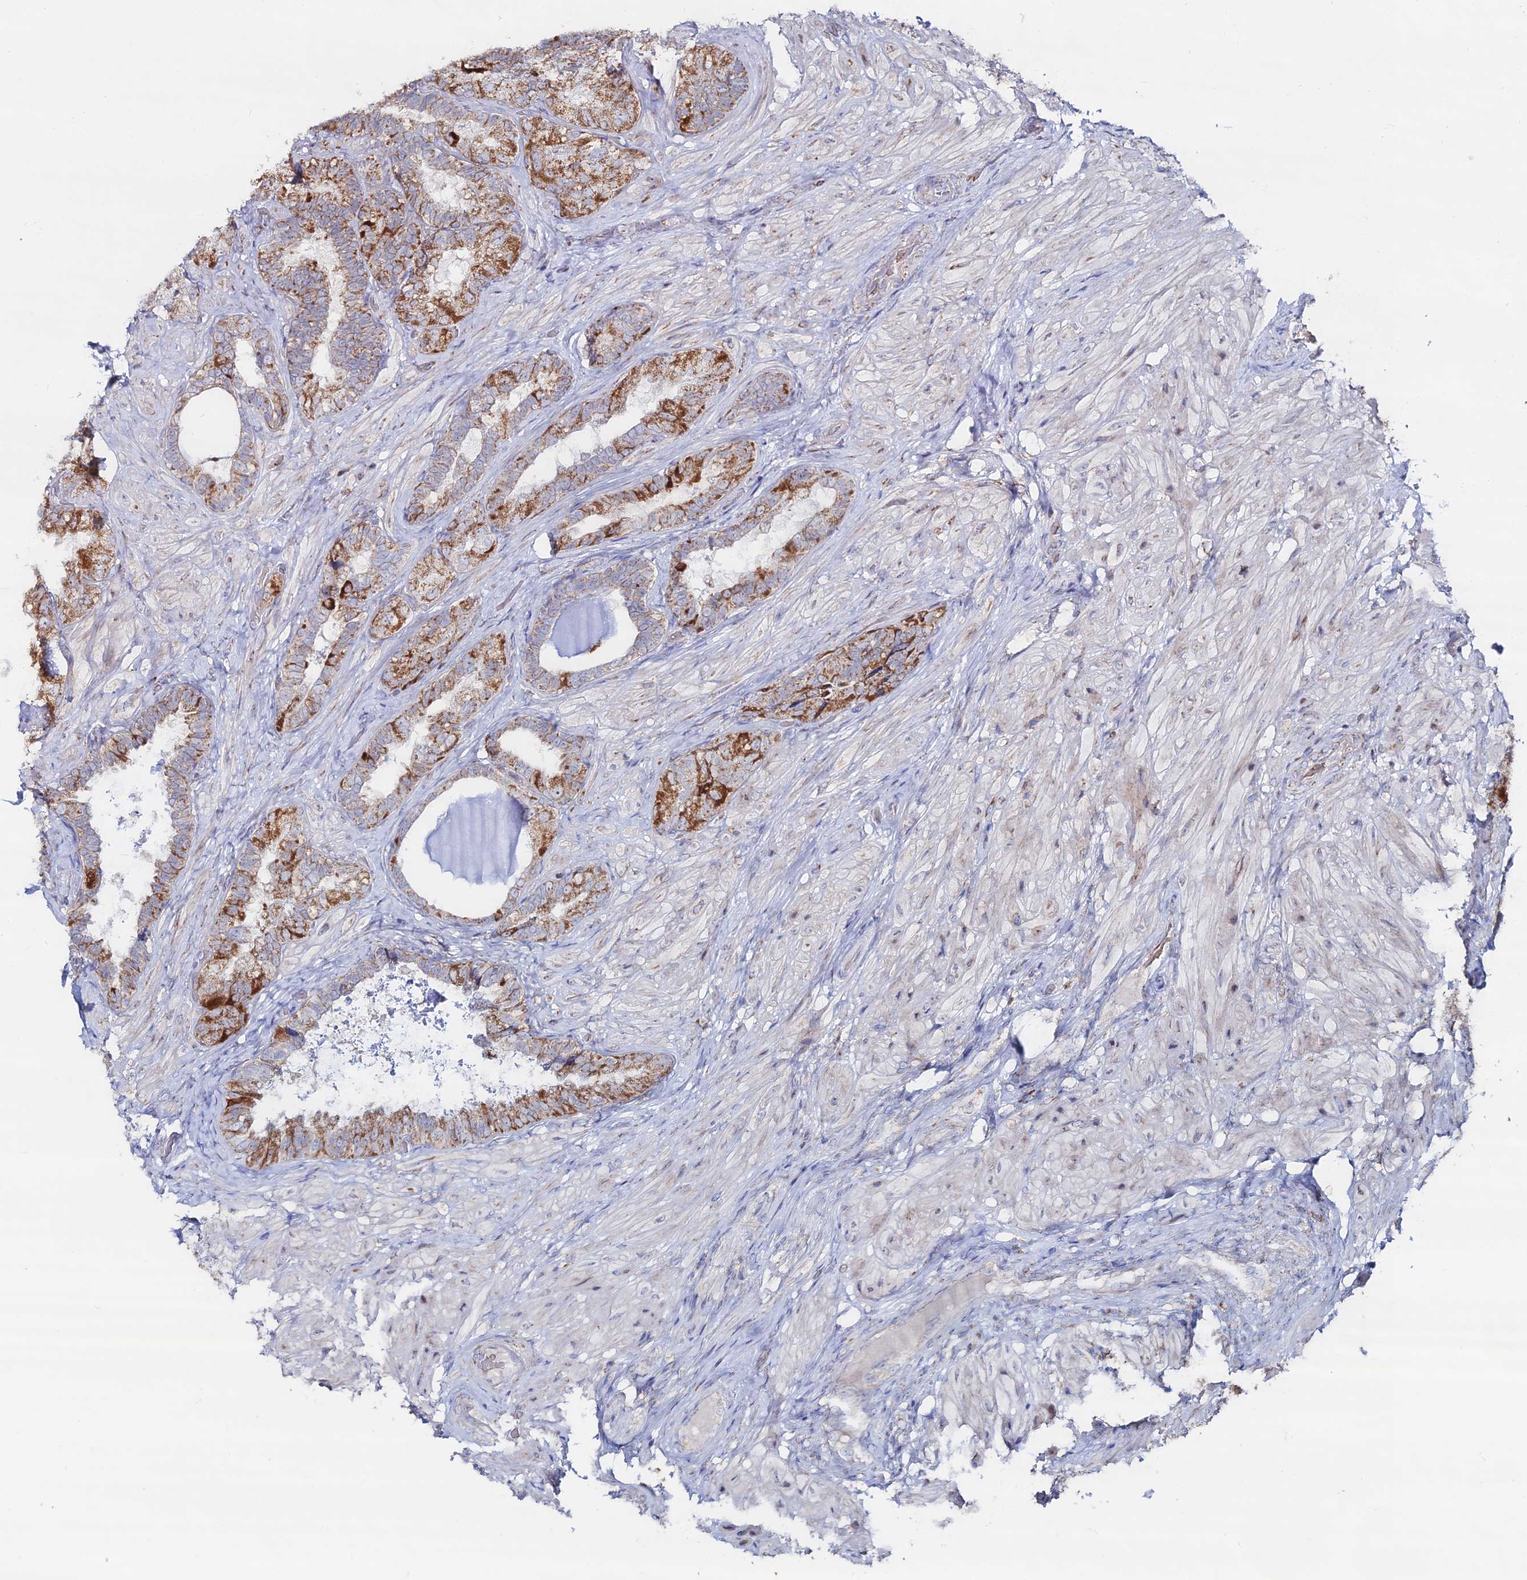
{"staining": {"intensity": "strong", "quantity": ">75%", "location": "cytoplasmic/membranous"}, "tissue": "seminal vesicle", "cell_type": "Glandular cells", "image_type": "normal", "snomed": [{"axis": "morphology", "description": "Normal tissue, NOS"}, {"axis": "topography", "description": "Prostate and seminal vesicle, NOS"}, {"axis": "topography", "description": "Prostate"}, {"axis": "topography", "description": "Seminal veicle"}], "caption": "Unremarkable seminal vesicle displays strong cytoplasmic/membranous positivity in approximately >75% of glandular cells.", "gene": "MPC1", "patient": {"sex": "male", "age": 67}}